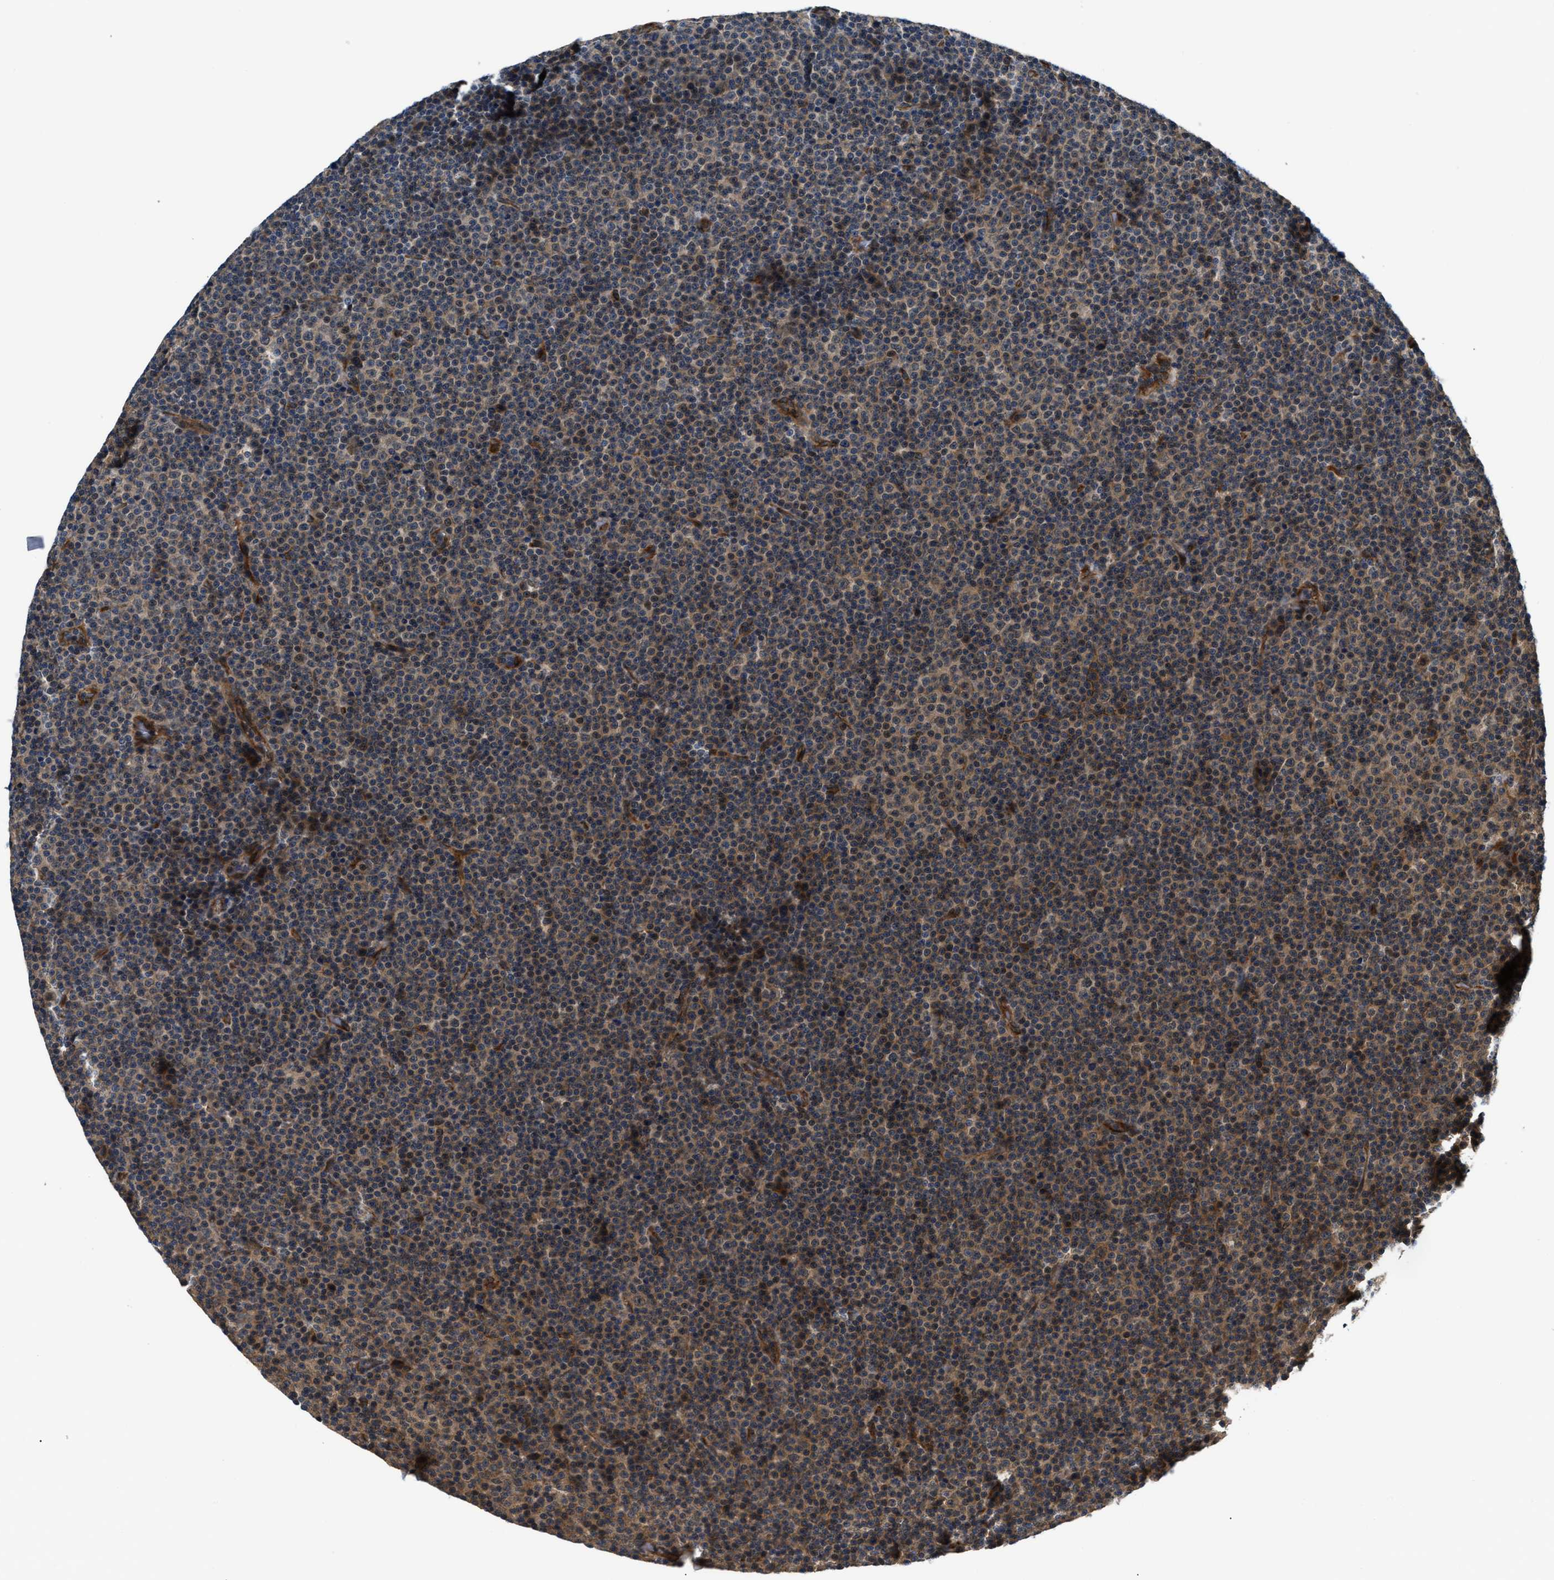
{"staining": {"intensity": "moderate", "quantity": ">75%", "location": "cytoplasmic/membranous"}, "tissue": "lymphoma", "cell_type": "Tumor cells", "image_type": "cancer", "snomed": [{"axis": "morphology", "description": "Malignant lymphoma, non-Hodgkin's type, Low grade"}, {"axis": "topography", "description": "Lymph node"}], "caption": "Brown immunohistochemical staining in lymphoma displays moderate cytoplasmic/membranous expression in approximately >75% of tumor cells.", "gene": "COPS2", "patient": {"sex": "female", "age": 67}}